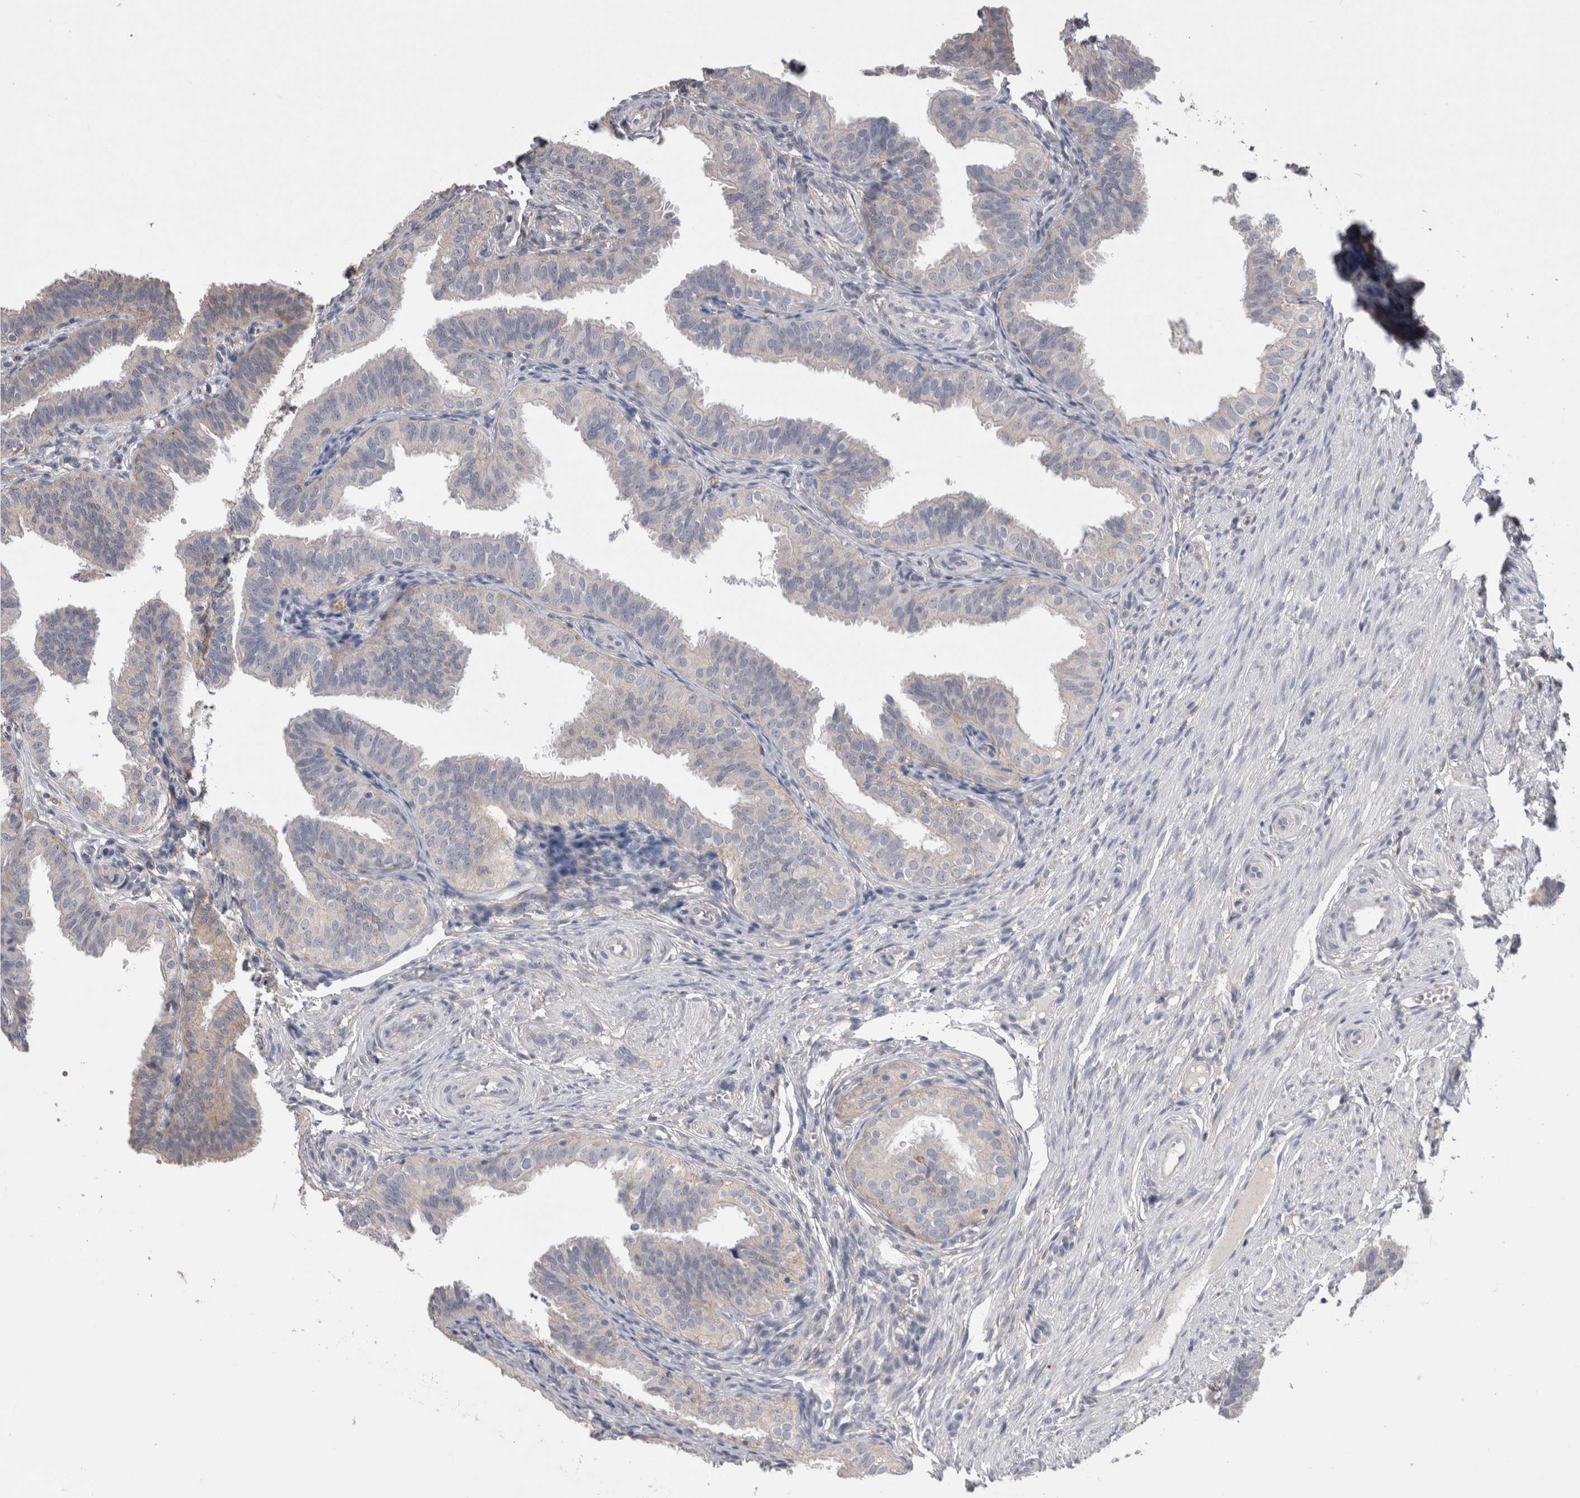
{"staining": {"intensity": "weak", "quantity": "<25%", "location": "cytoplasmic/membranous"}, "tissue": "fallopian tube", "cell_type": "Glandular cells", "image_type": "normal", "snomed": [{"axis": "morphology", "description": "Normal tissue, NOS"}, {"axis": "topography", "description": "Fallopian tube"}], "caption": "Immunohistochemical staining of normal fallopian tube displays no significant positivity in glandular cells. (DAB IHC visualized using brightfield microscopy, high magnification).", "gene": "NECTIN2", "patient": {"sex": "female", "age": 35}}